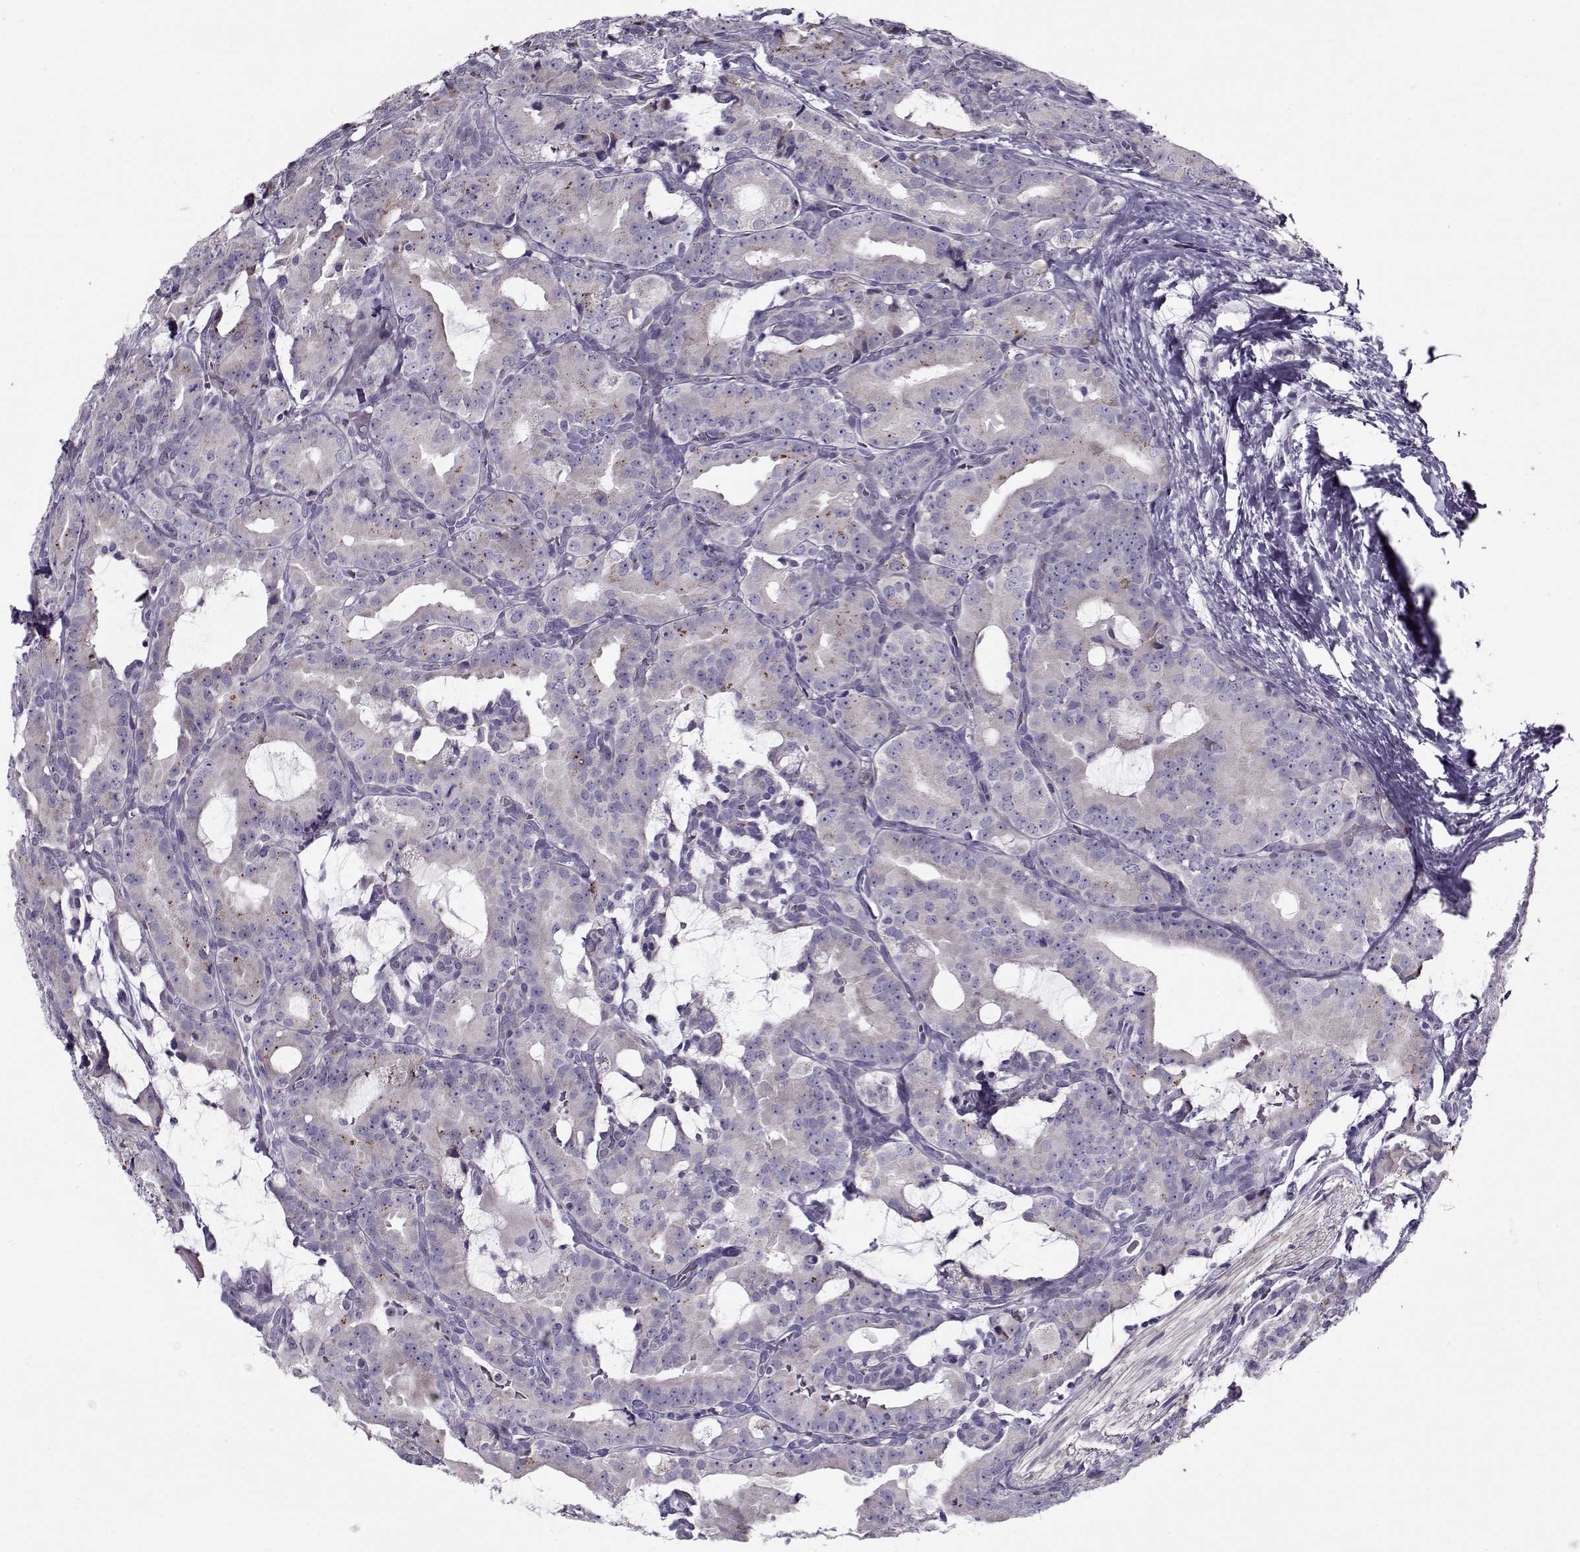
{"staining": {"intensity": "negative", "quantity": "none", "location": "none"}, "tissue": "prostate cancer", "cell_type": "Tumor cells", "image_type": "cancer", "snomed": [{"axis": "morphology", "description": "Adenocarcinoma, NOS"}, {"axis": "morphology", "description": "Adenocarcinoma, High grade"}, {"axis": "topography", "description": "Prostate"}], "caption": "The photomicrograph exhibits no significant expression in tumor cells of high-grade adenocarcinoma (prostate).", "gene": "PP2D1", "patient": {"sex": "male", "age": 64}}